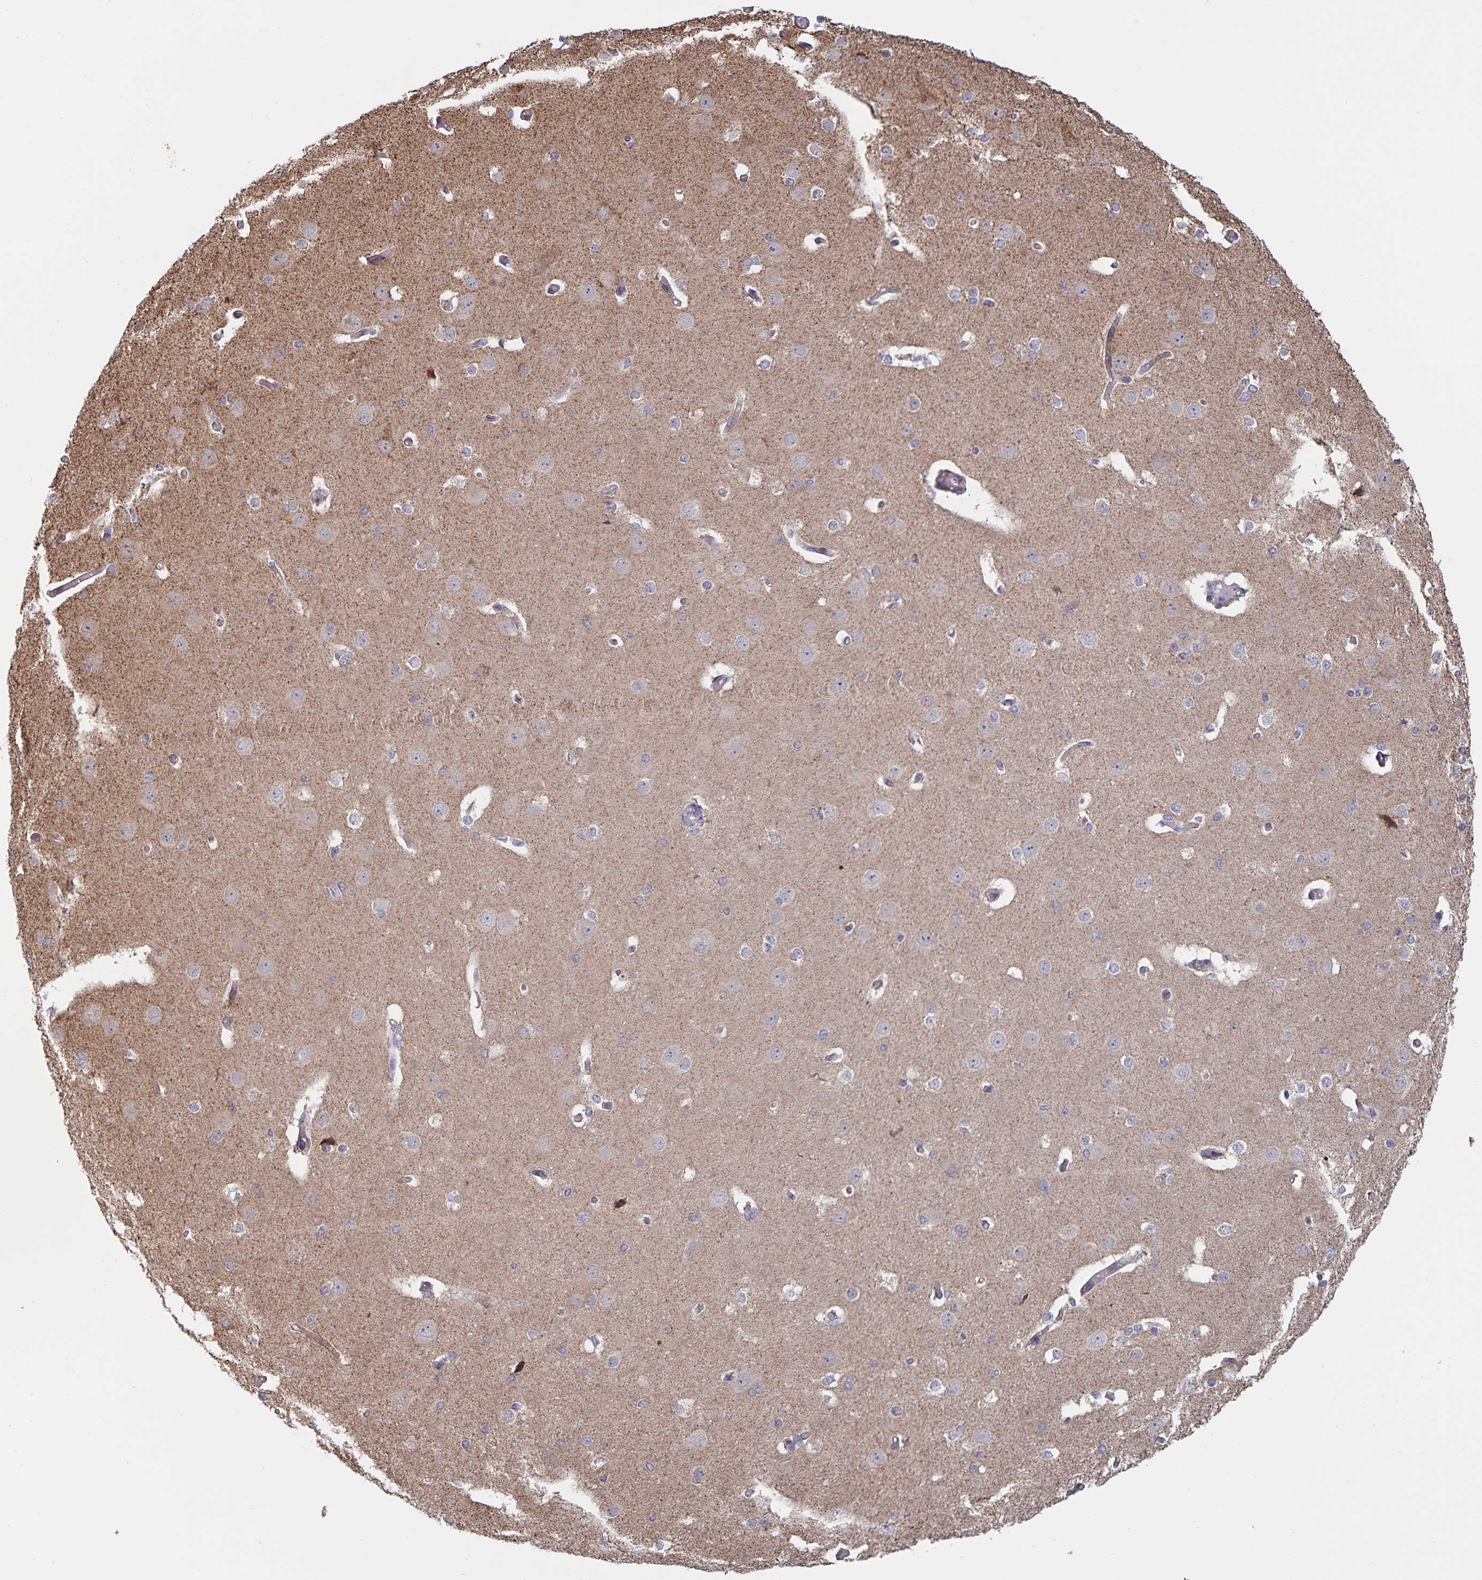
{"staining": {"intensity": "negative", "quantity": "none", "location": "none"}, "tissue": "cerebral cortex", "cell_type": "Endothelial cells", "image_type": "normal", "snomed": [{"axis": "morphology", "description": "Normal tissue, NOS"}, {"axis": "morphology", "description": "Inflammation, NOS"}, {"axis": "topography", "description": "Cerebral cortex"}], "caption": "This is an IHC histopathology image of benign human cerebral cortex. There is no staining in endothelial cells.", "gene": "ACACA", "patient": {"sex": "male", "age": 6}}